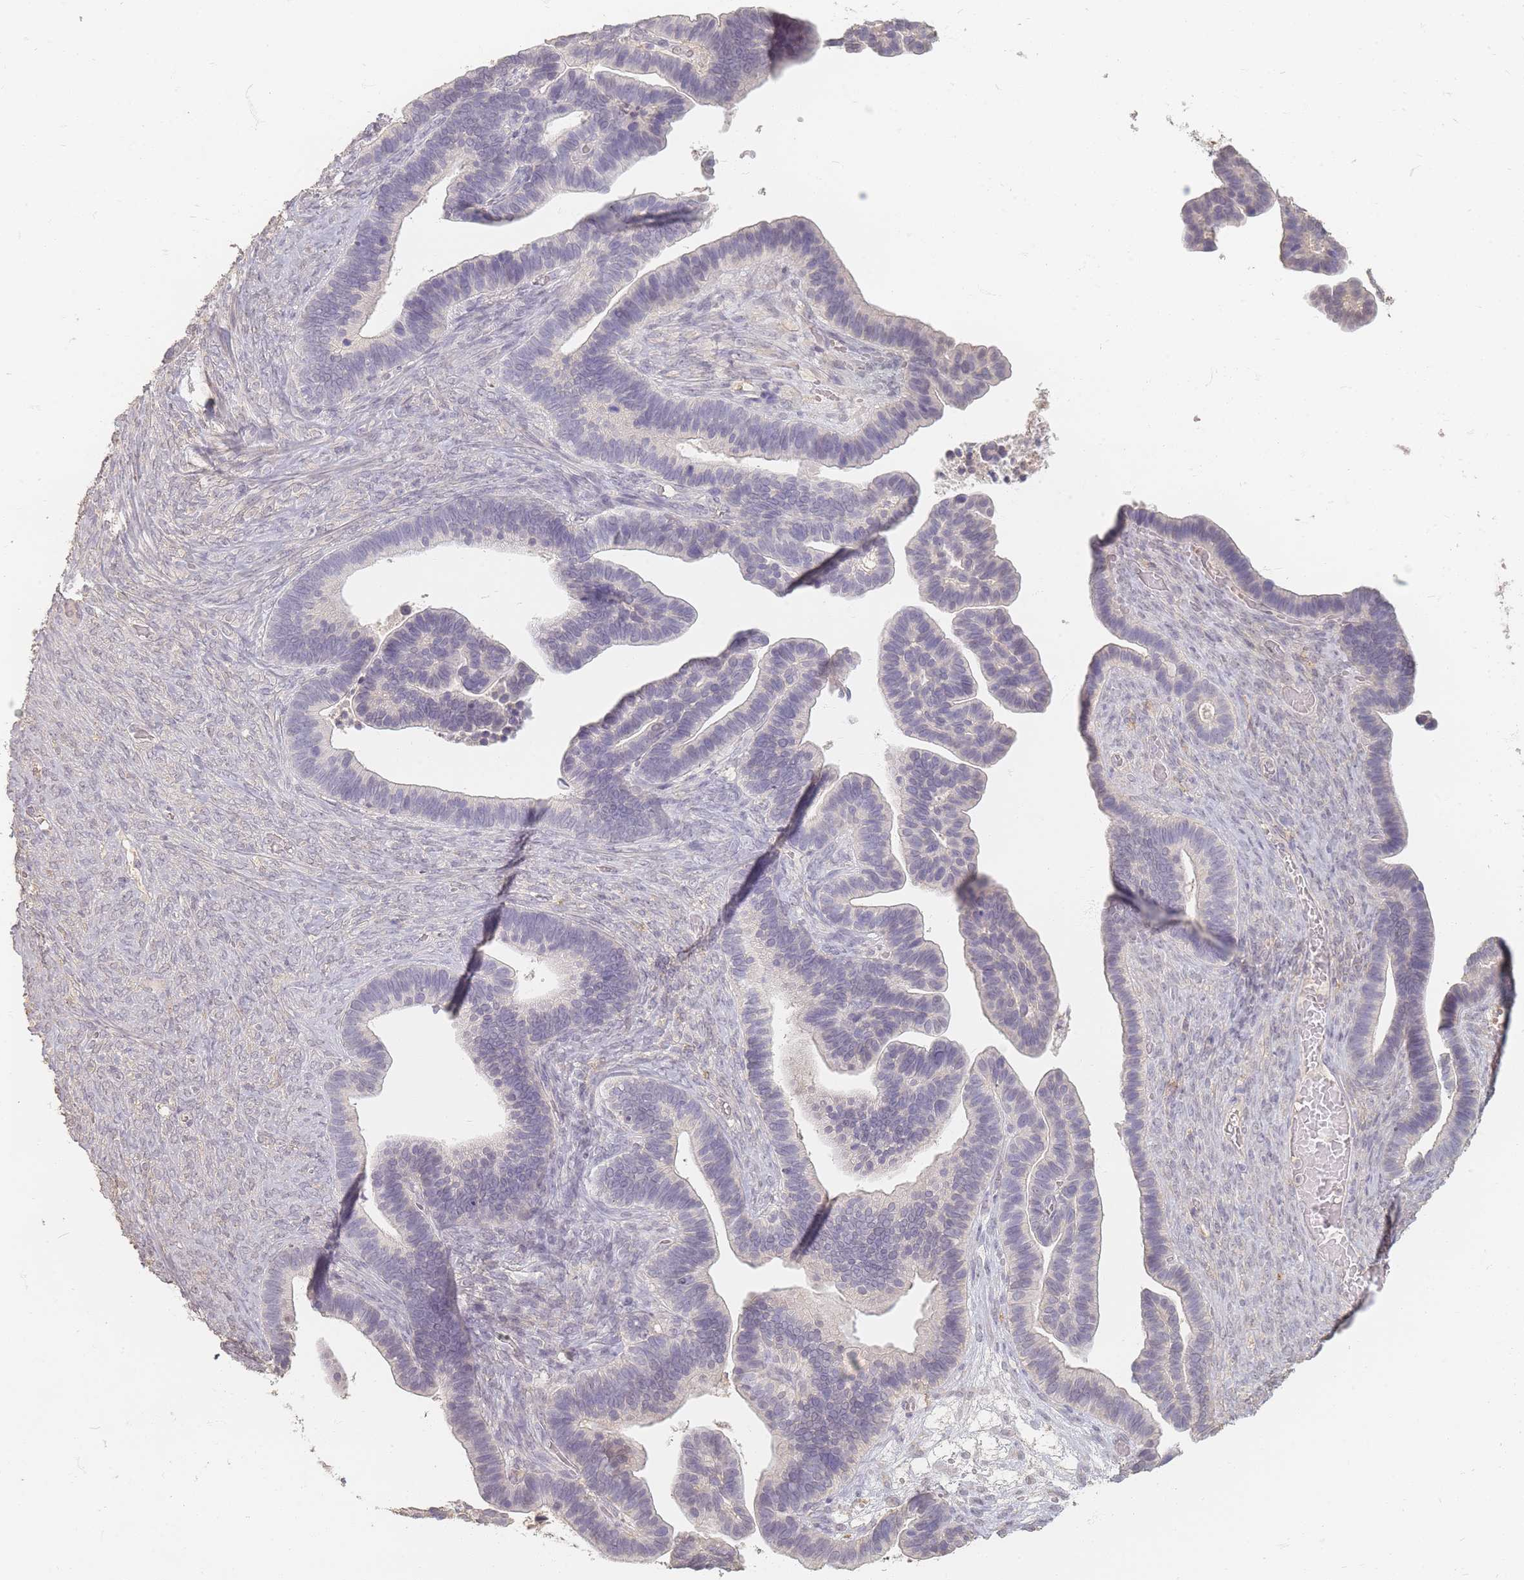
{"staining": {"intensity": "negative", "quantity": "none", "location": "none"}, "tissue": "ovarian cancer", "cell_type": "Tumor cells", "image_type": "cancer", "snomed": [{"axis": "morphology", "description": "Cystadenocarcinoma, serous, NOS"}, {"axis": "topography", "description": "Ovary"}], "caption": "DAB immunohistochemical staining of ovarian serous cystadenocarcinoma exhibits no significant expression in tumor cells. (DAB (3,3'-diaminobenzidine) immunohistochemistry (IHC) visualized using brightfield microscopy, high magnification).", "gene": "RFTN1", "patient": {"sex": "female", "age": 56}}